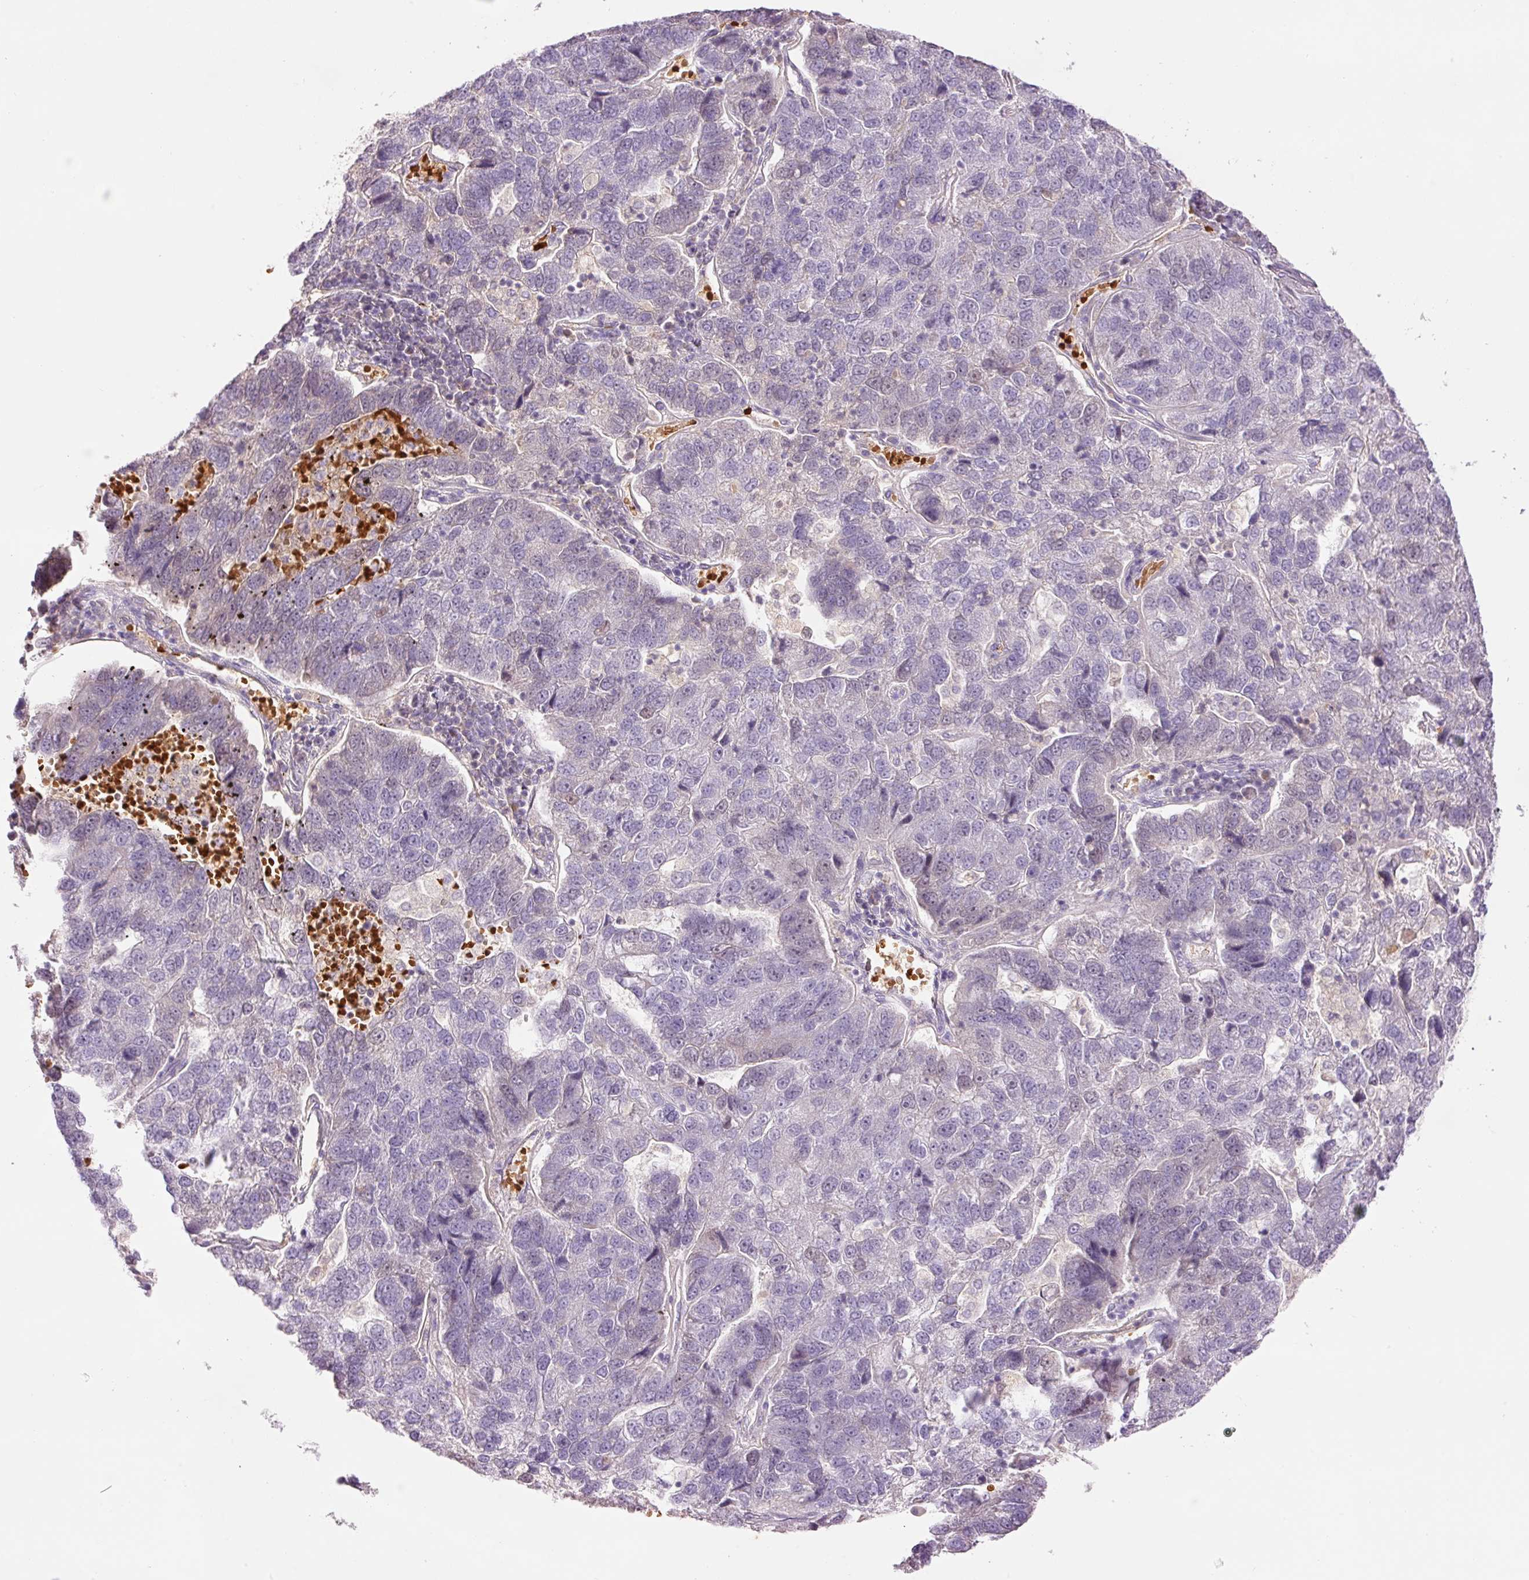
{"staining": {"intensity": "negative", "quantity": "none", "location": "none"}, "tissue": "pancreatic cancer", "cell_type": "Tumor cells", "image_type": "cancer", "snomed": [{"axis": "morphology", "description": "Adenocarcinoma, NOS"}, {"axis": "topography", "description": "Pancreas"}], "caption": "Immunohistochemistry photomicrograph of neoplastic tissue: pancreatic adenocarcinoma stained with DAB (3,3'-diaminobenzidine) displays no significant protein expression in tumor cells.", "gene": "LY6G6D", "patient": {"sex": "female", "age": 61}}